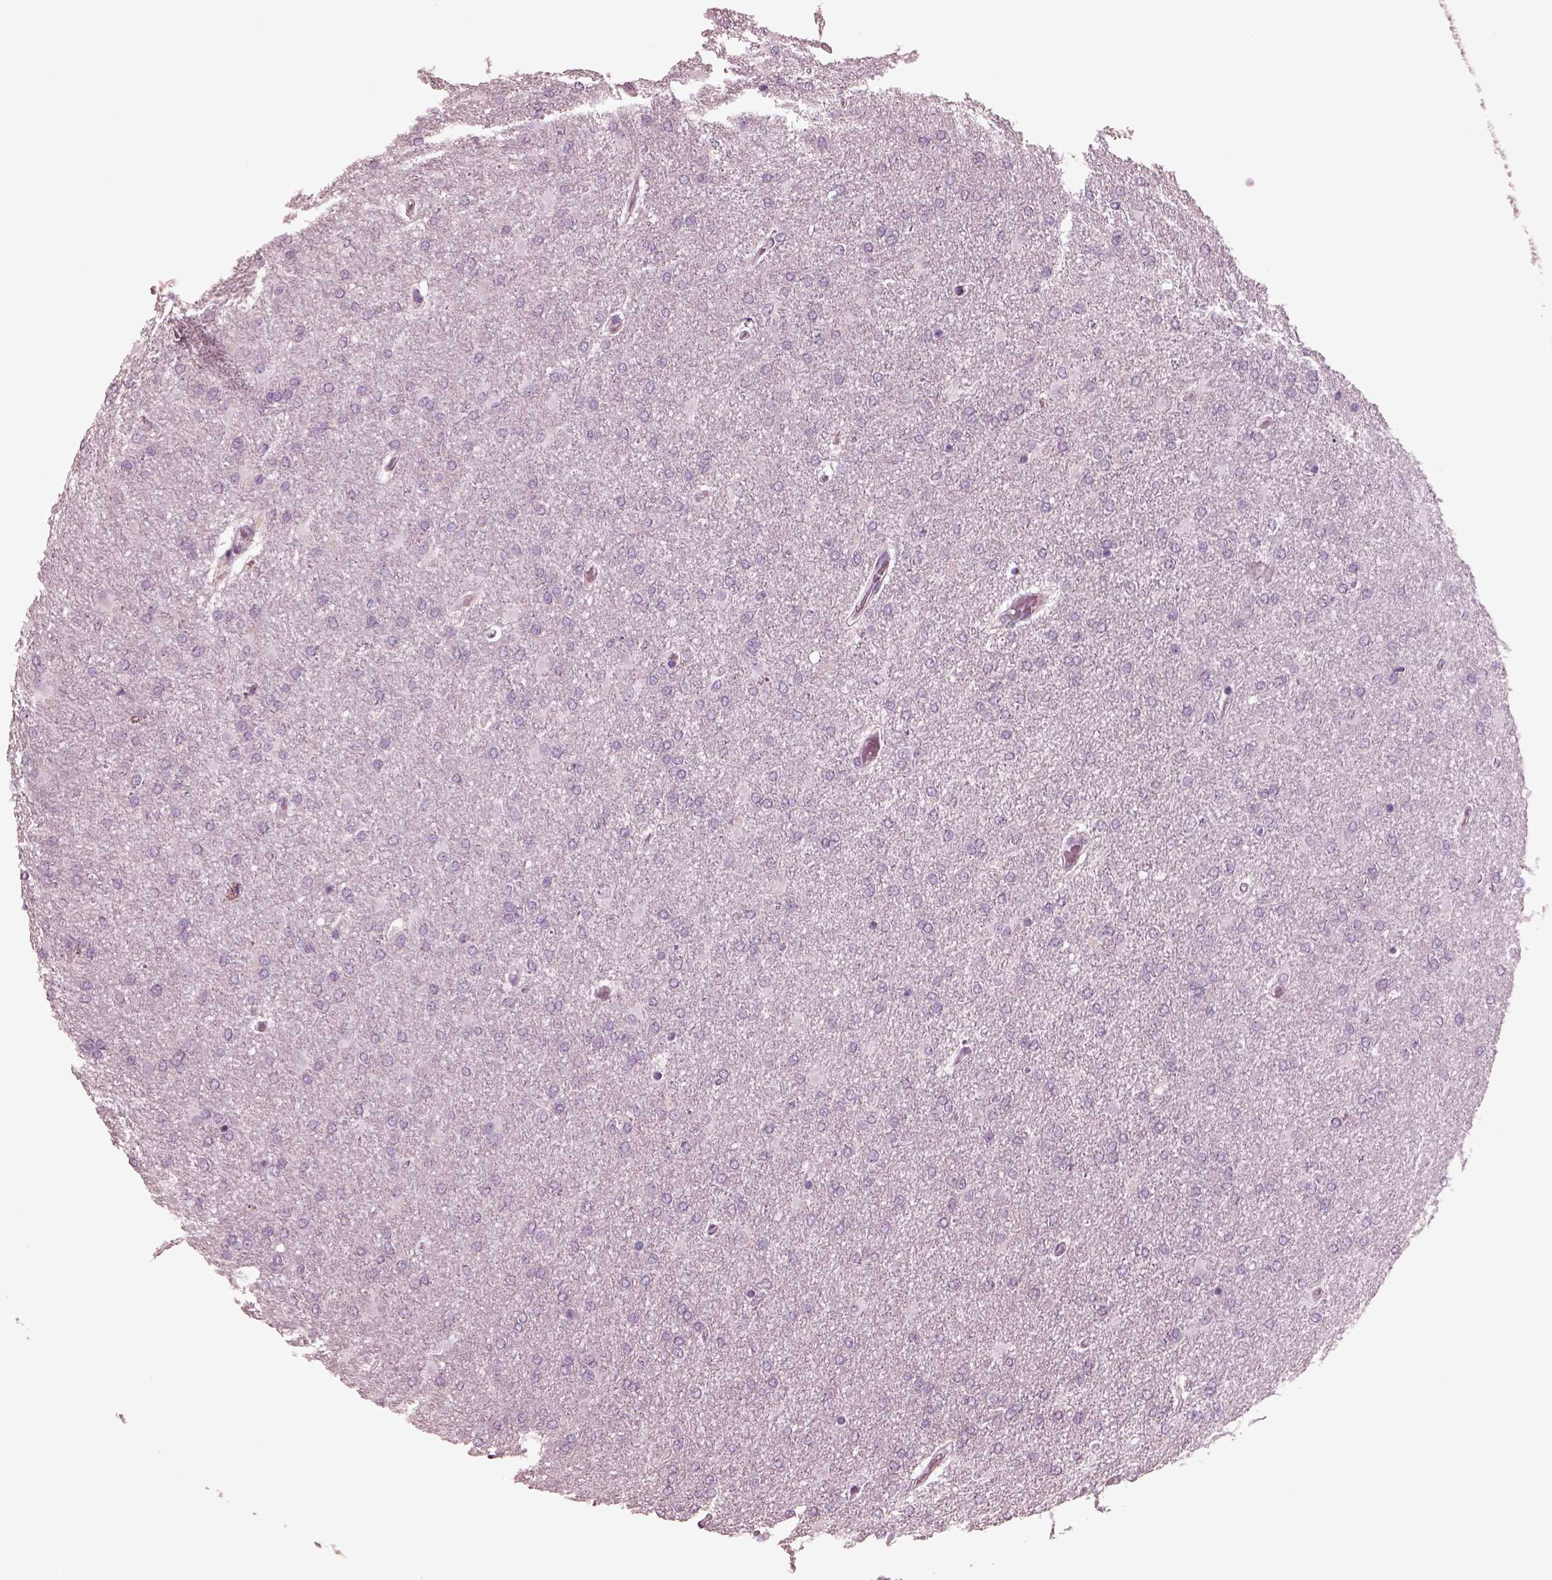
{"staining": {"intensity": "negative", "quantity": "none", "location": "none"}, "tissue": "glioma", "cell_type": "Tumor cells", "image_type": "cancer", "snomed": [{"axis": "morphology", "description": "Glioma, malignant, High grade"}, {"axis": "topography", "description": "Cerebral cortex"}], "caption": "High power microscopy photomicrograph of an immunohistochemistry (IHC) photomicrograph of glioma, revealing no significant positivity in tumor cells.", "gene": "CGA", "patient": {"sex": "male", "age": 70}}